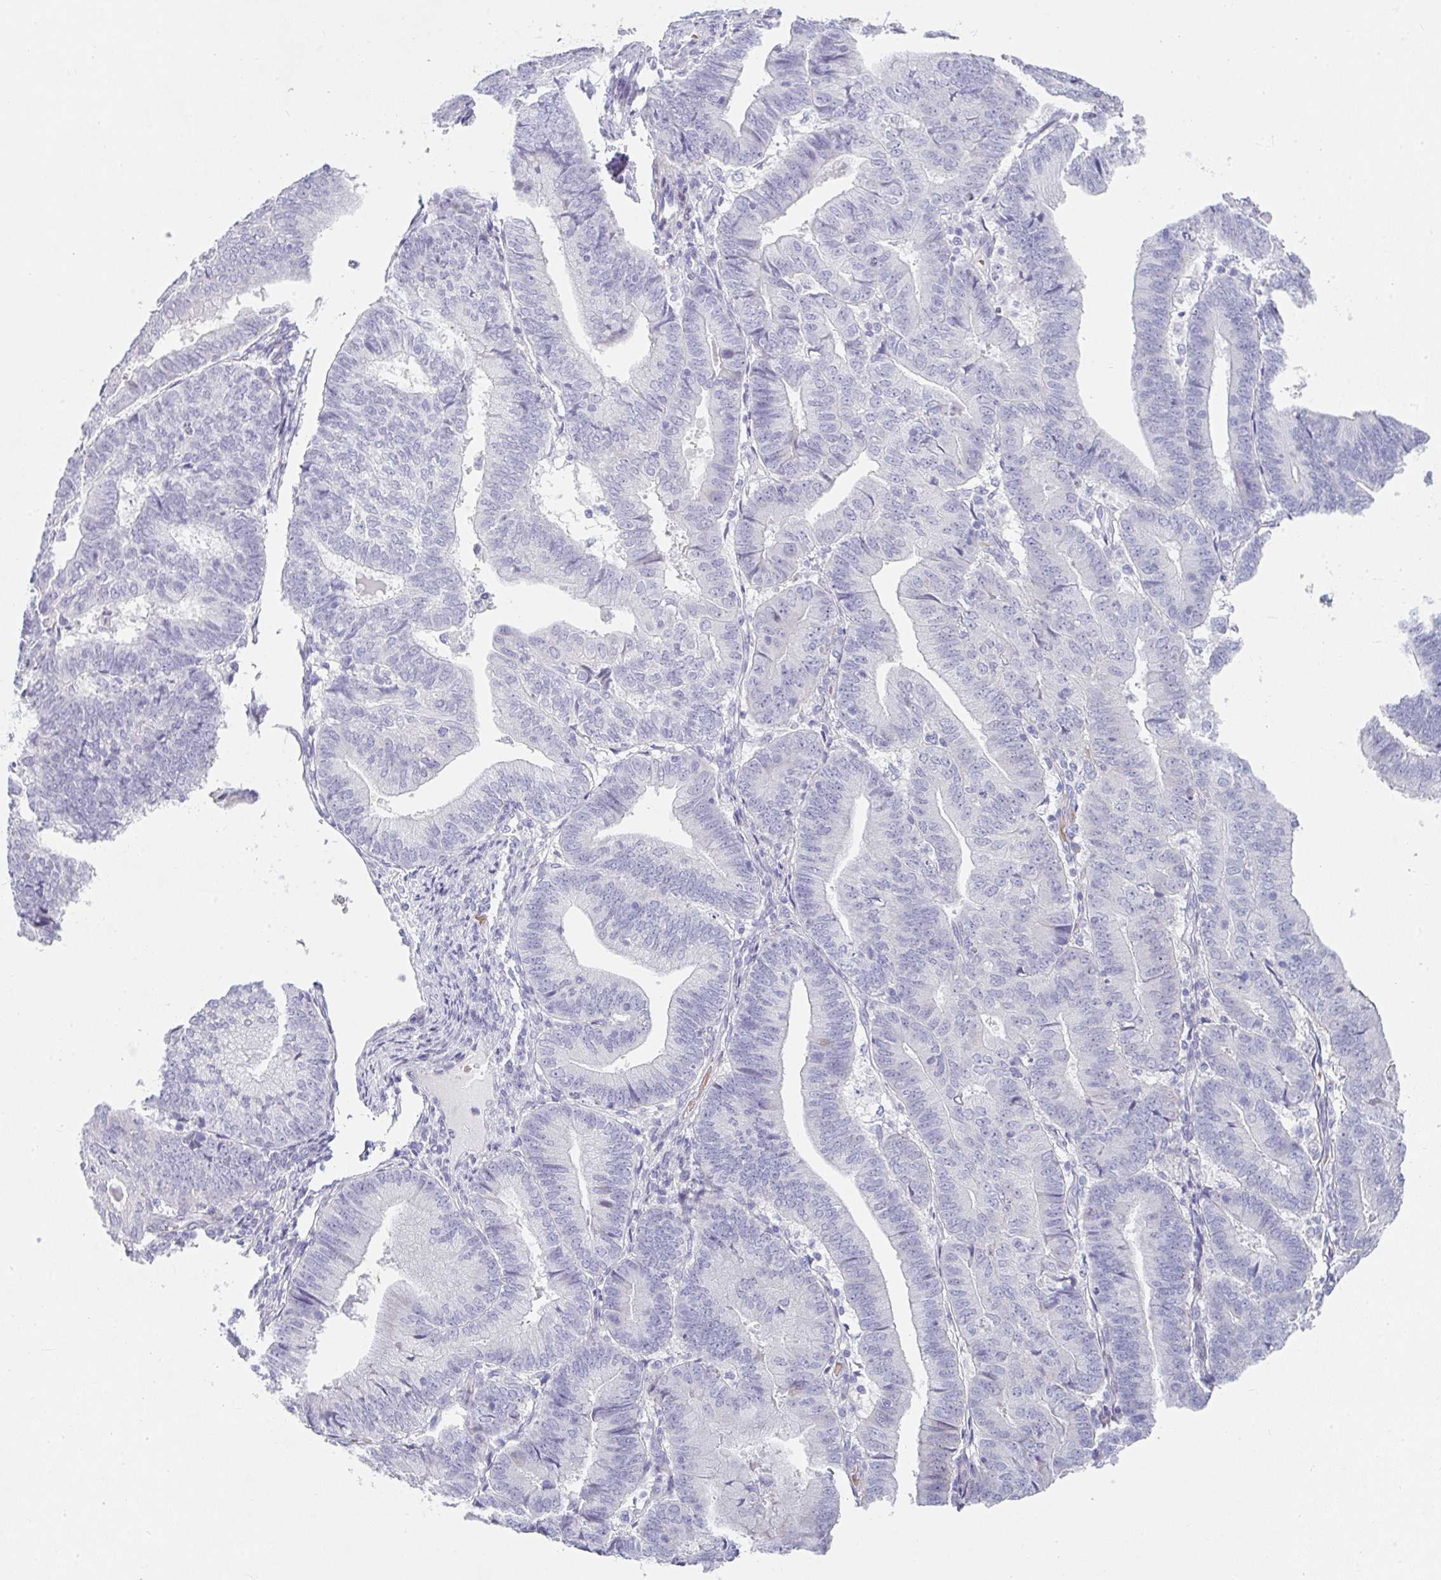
{"staining": {"intensity": "negative", "quantity": "none", "location": "none"}, "tissue": "endometrial cancer", "cell_type": "Tumor cells", "image_type": "cancer", "snomed": [{"axis": "morphology", "description": "Adenocarcinoma, NOS"}, {"axis": "topography", "description": "Endometrium"}], "caption": "An IHC histopathology image of endometrial cancer is shown. There is no staining in tumor cells of endometrial cancer.", "gene": "NEU2", "patient": {"sex": "female", "age": 70}}